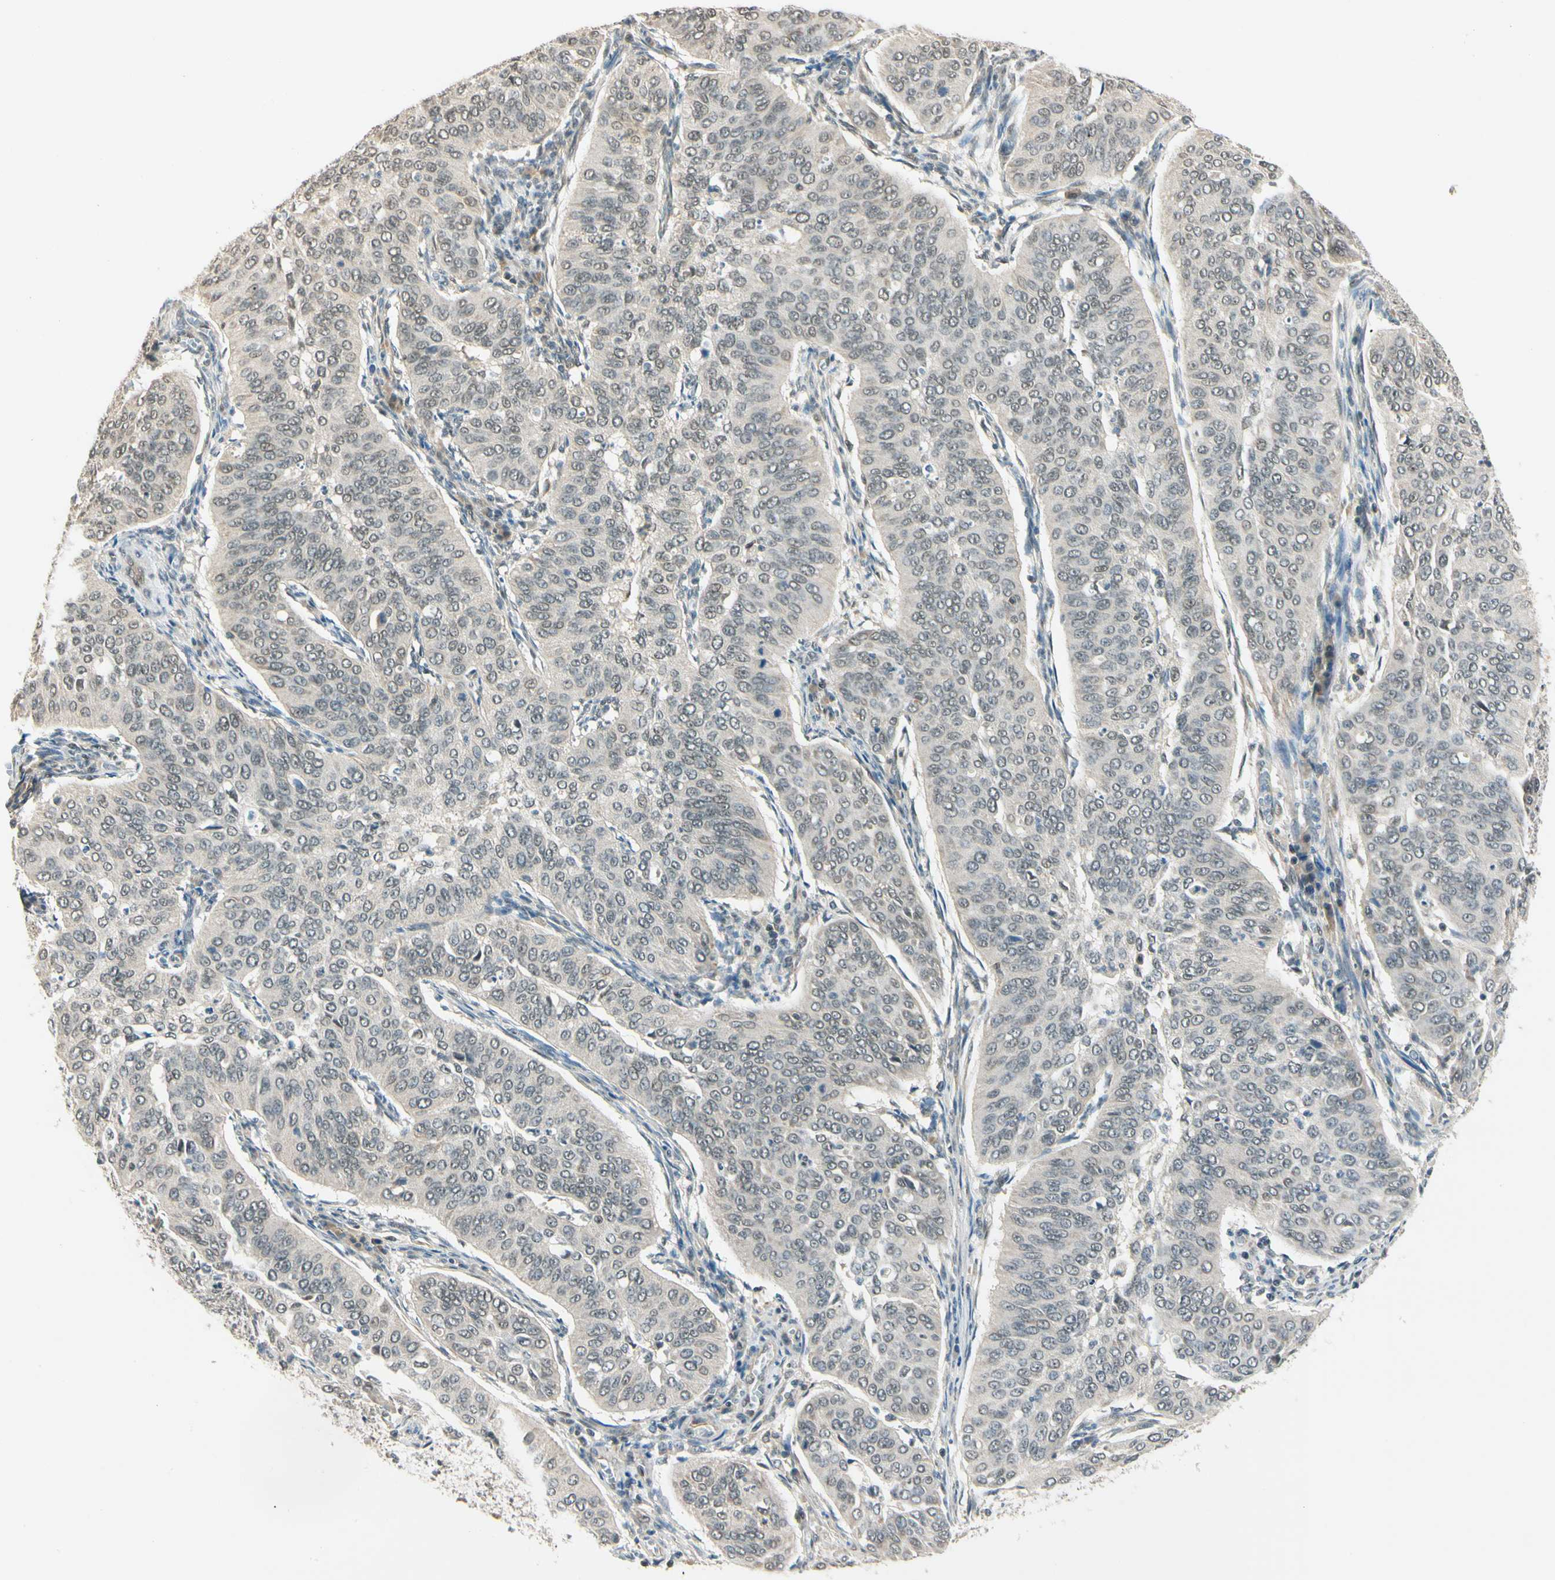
{"staining": {"intensity": "weak", "quantity": "<25%", "location": "cytoplasmic/membranous,nuclear"}, "tissue": "cervical cancer", "cell_type": "Tumor cells", "image_type": "cancer", "snomed": [{"axis": "morphology", "description": "Normal tissue, NOS"}, {"axis": "morphology", "description": "Squamous cell carcinoma, NOS"}, {"axis": "topography", "description": "Cervix"}], "caption": "Squamous cell carcinoma (cervical) was stained to show a protein in brown. There is no significant staining in tumor cells.", "gene": "ZSCAN12", "patient": {"sex": "female", "age": 39}}